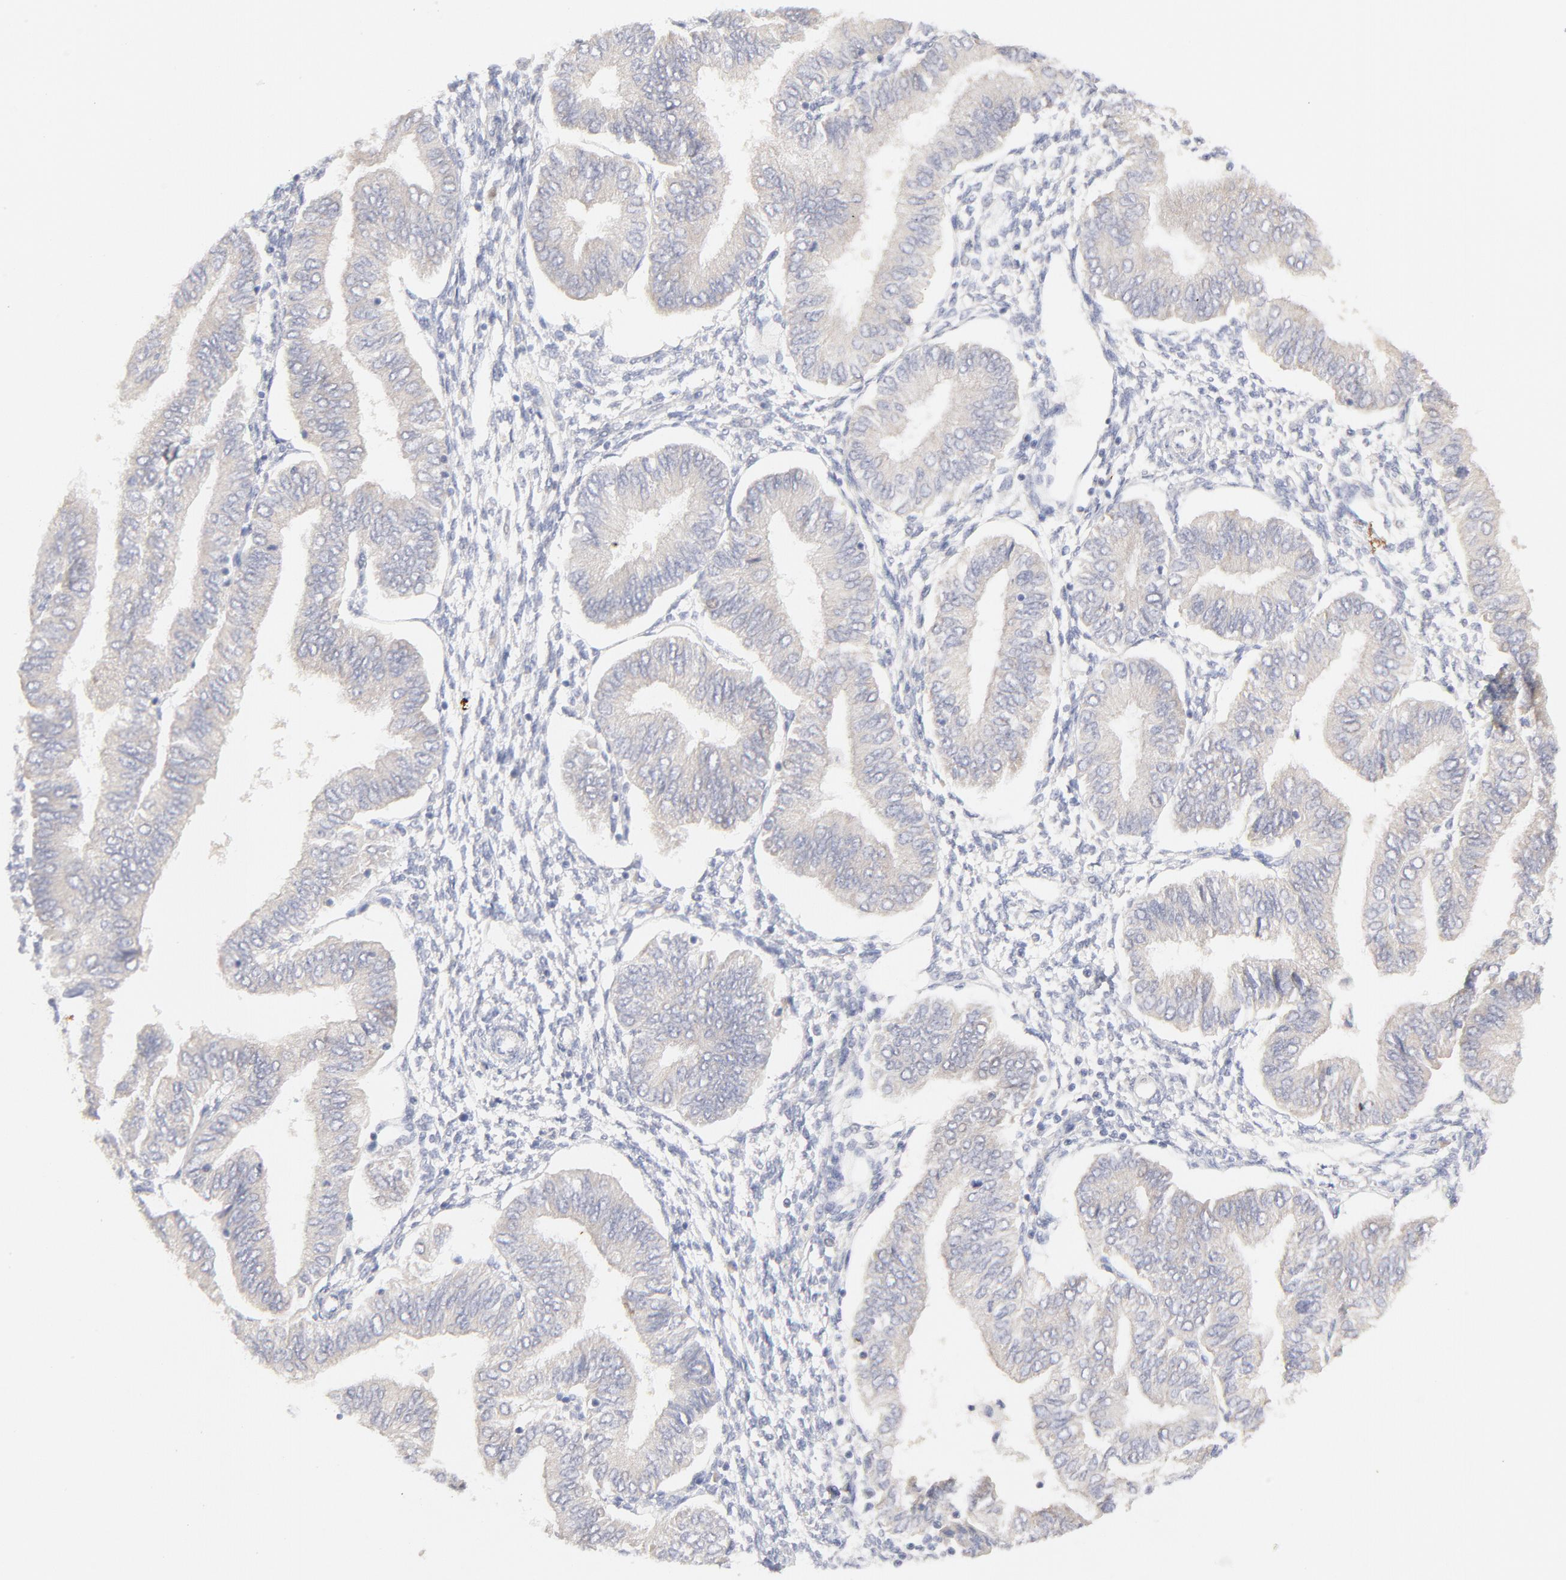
{"staining": {"intensity": "weak", "quantity": "<25%", "location": "cytoplasmic/membranous"}, "tissue": "endometrial cancer", "cell_type": "Tumor cells", "image_type": "cancer", "snomed": [{"axis": "morphology", "description": "Adenocarcinoma, NOS"}, {"axis": "topography", "description": "Endometrium"}], "caption": "Immunohistochemistry (IHC) histopathology image of neoplastic tissue: endometrial cancer (adenocarcinoma) stained with DAB (3,3'-diaminobenzidine) exhibits no significant protein positivity in tumor cells.", "gene": "NKX2-2", "patient": {"sex": "female", "age": 51}}